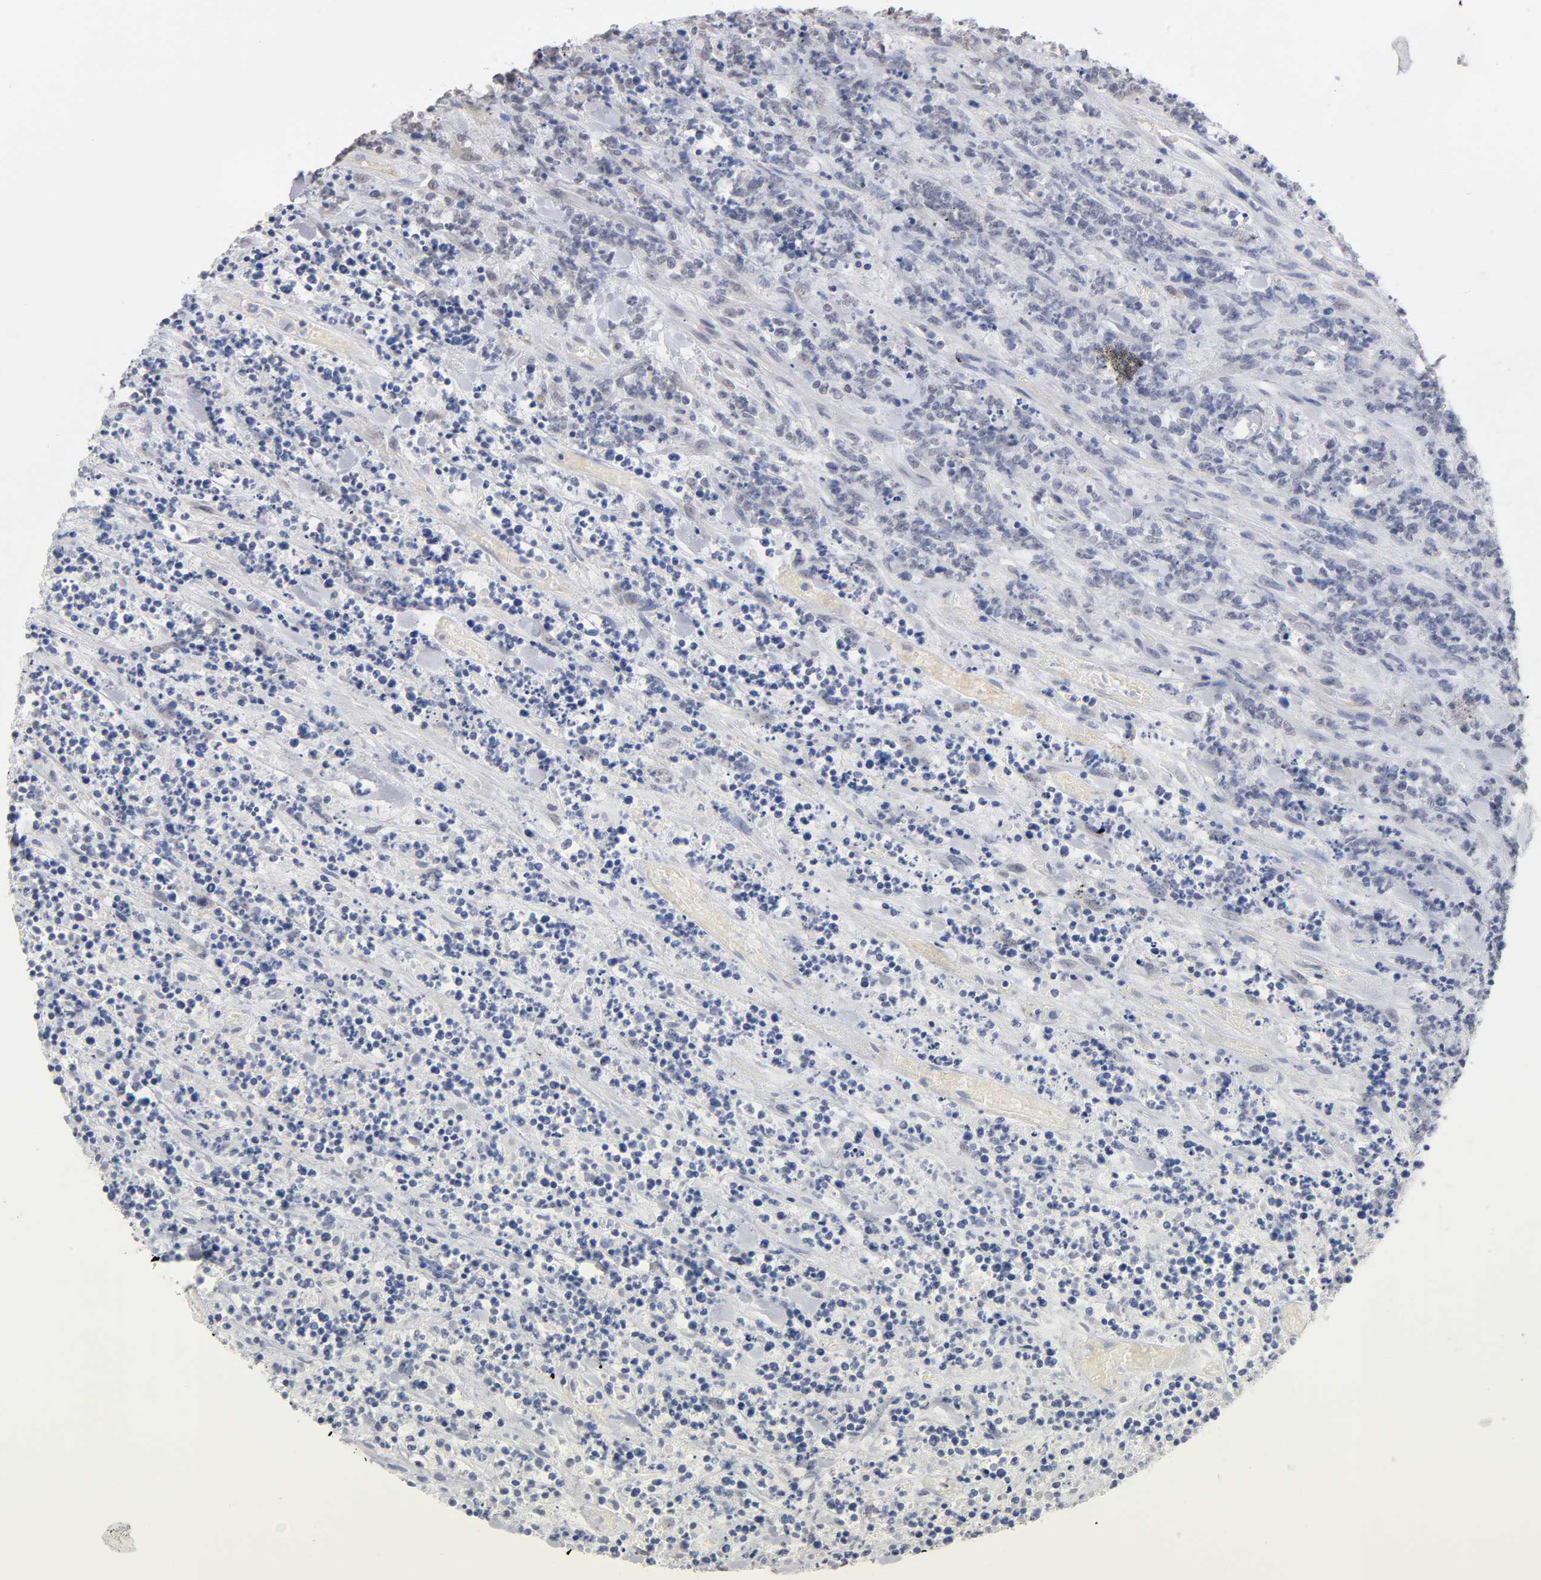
{"staining": {"intensity": "negative", "quantity": "none", "location": "none"}, "tissue": "lymphoma", "cell_type": "Tumor cells", "image_type": "cancer", "snomed": [{"axis": "morphology", "description": "Malignant lymphoma, non-Hodgkin's type, High grade"}, {"axis": "topography", "description": "Soft tissue"}], "caption": "The photomicrograph displays no significant expression in tumor cells of malignant lymphoma, non-Hodgkin's type (high-grade).", "gene": "CRABP2", "patient": {"sex": "male", "age": 18}}